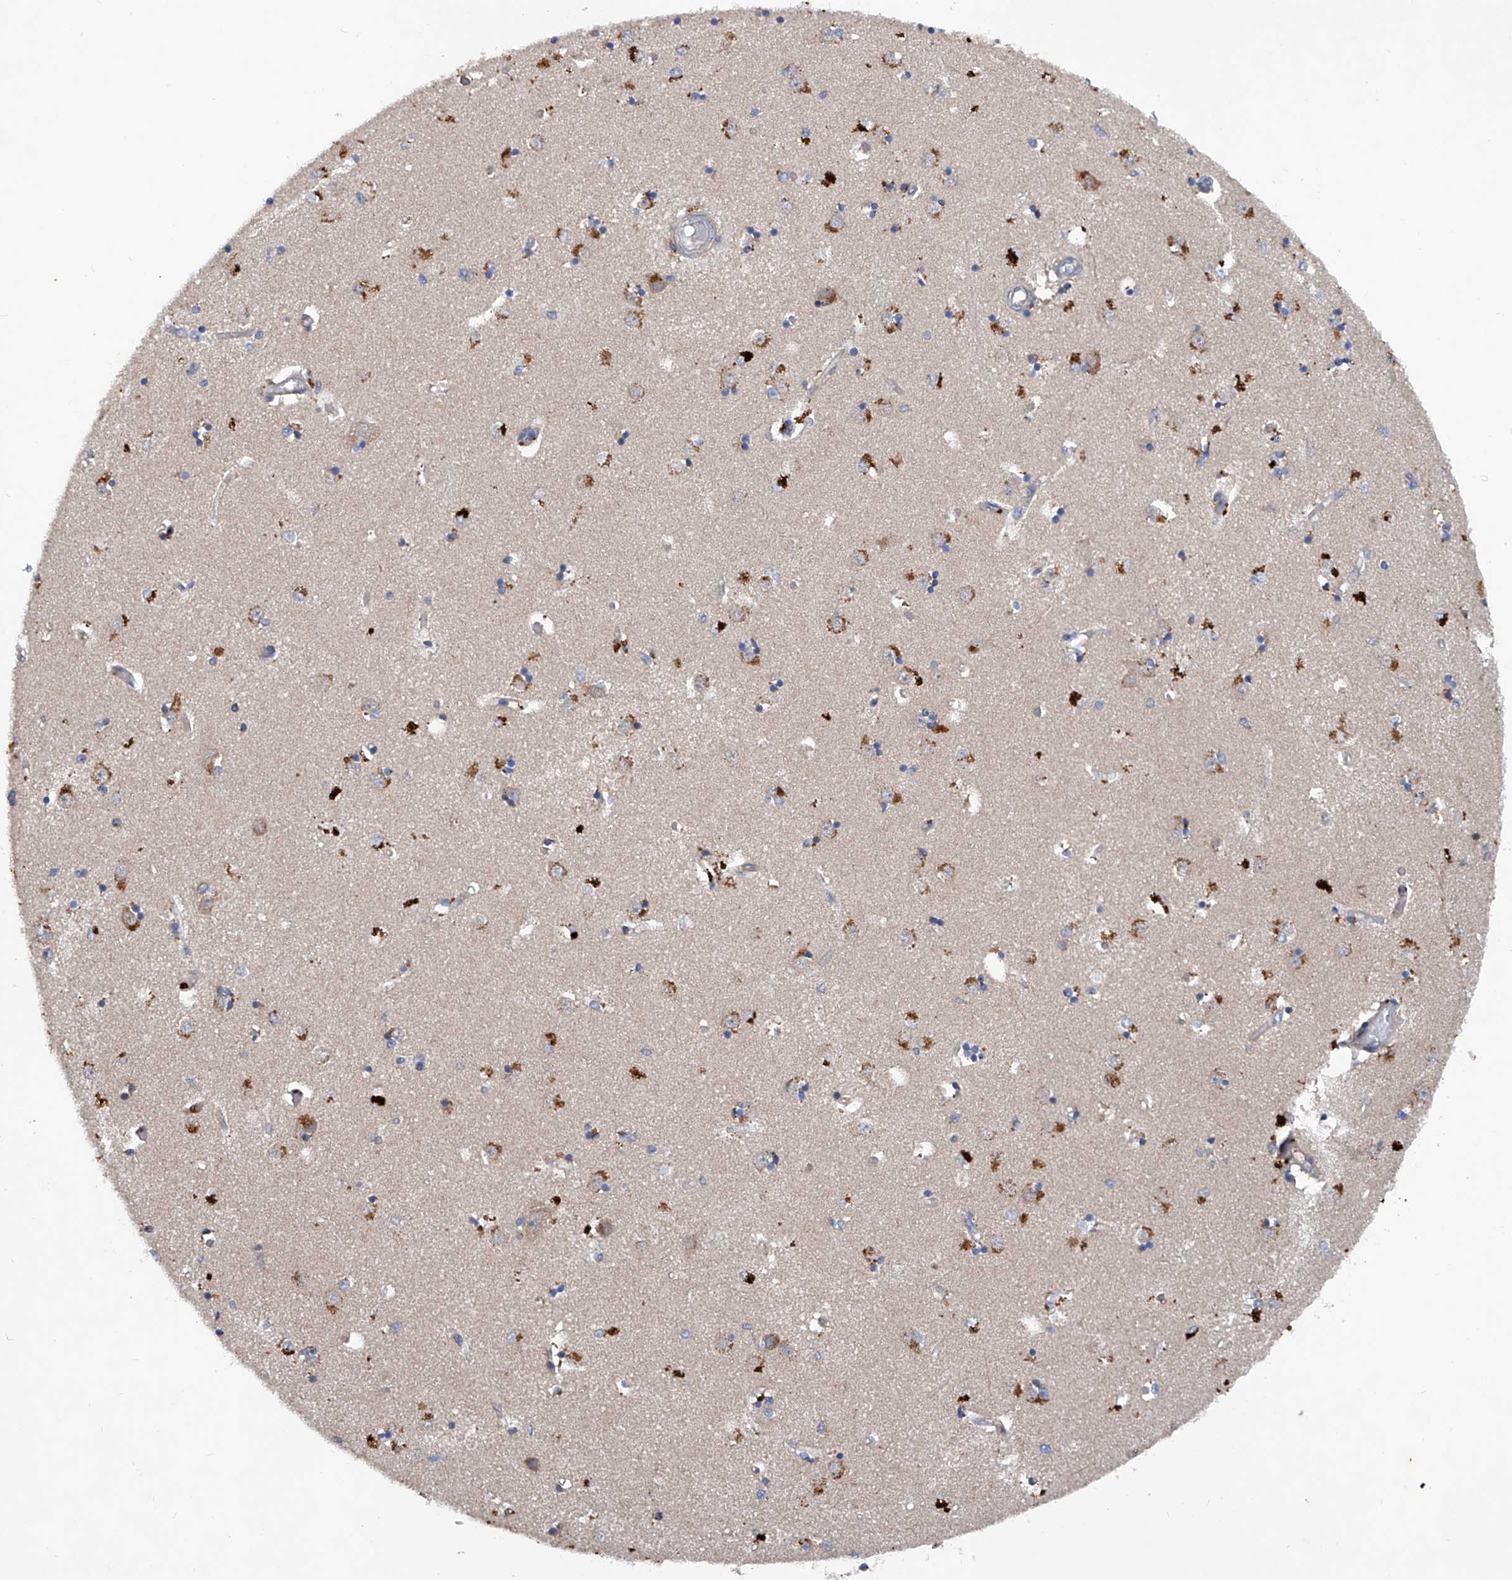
{"staining": {"intensity": "moderate", "quantity": "<25%", "location": "cytoplasmic/membranous"}, "tissue": "caudate", "cell_type": "Glial cells", "image_type": "normal", "snomed": [{"axis": "morphology", "description": "Normal tissue, NOS"}, {"axis": "topography", "description": "Lateral ventricle wall"}], "caption": "Immunohistochemistry (IHC) micrograph of unremarkable caudate stained for a protein (brown), which exhibits low levels of moderate cytoplasmic/membranous staining in about <25% of glial cells.", "gene": "ASCC3", "patient": {"sex": "male", "age": 45}}